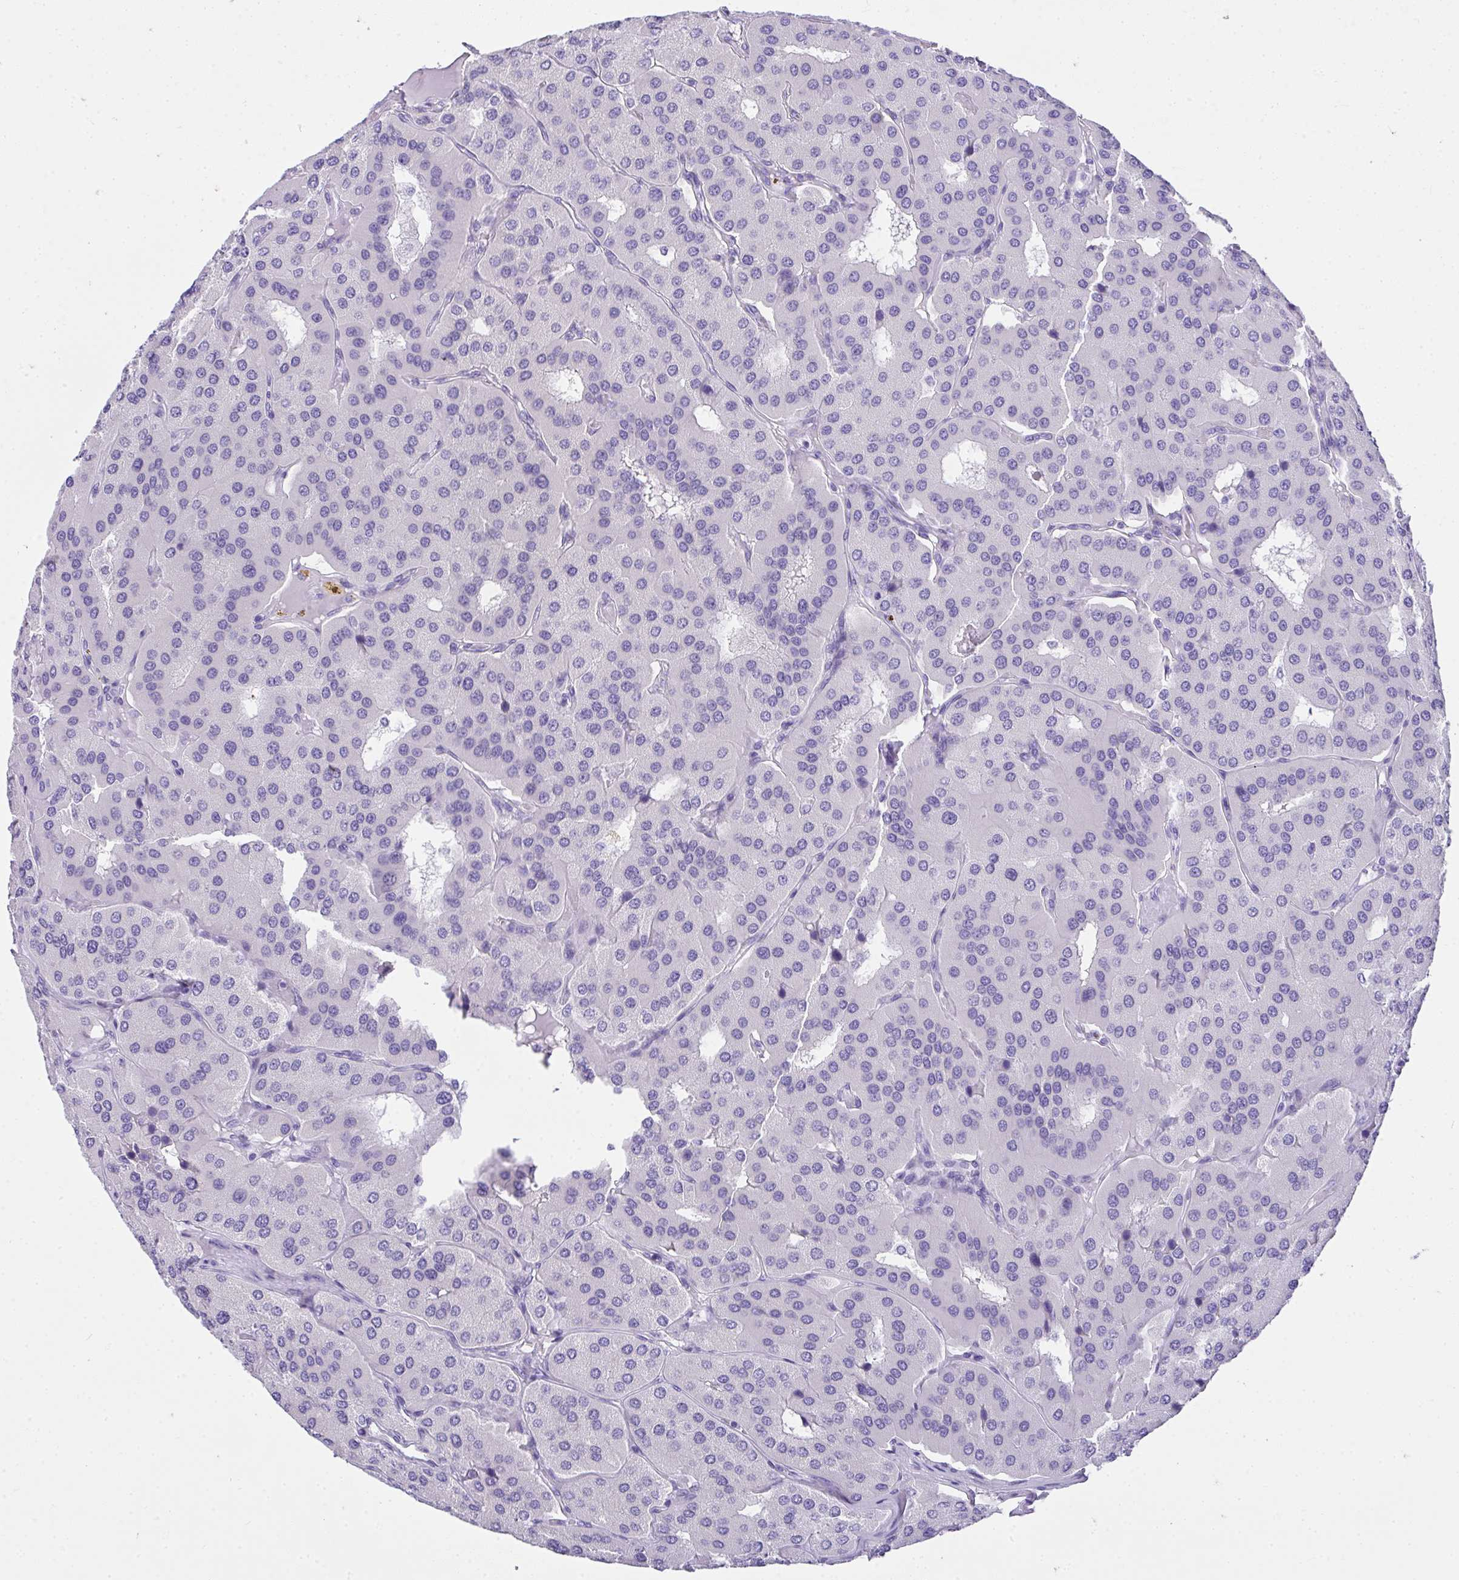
{"staining": {"intensity": "negative", "quantity": "none", "location": "none"}, "tissue": "parathyroid gland", "cell_type": "Glandular cells", "image_type": "normal", "snomed": [{"axis": "morphology", "description": "Normal tissue, NOS"}, {"axis": "morphology", "description": "Adenoma, NOS"}, {"axis": "topography", "description": "Parathyroid gland"}], "caption": "A histopathology image of parathyroid gland stained for a protein exhibits no brown staining in glandular cells.", "gene": "AVIL", "patient": {"sex": "female", "age": 86}}